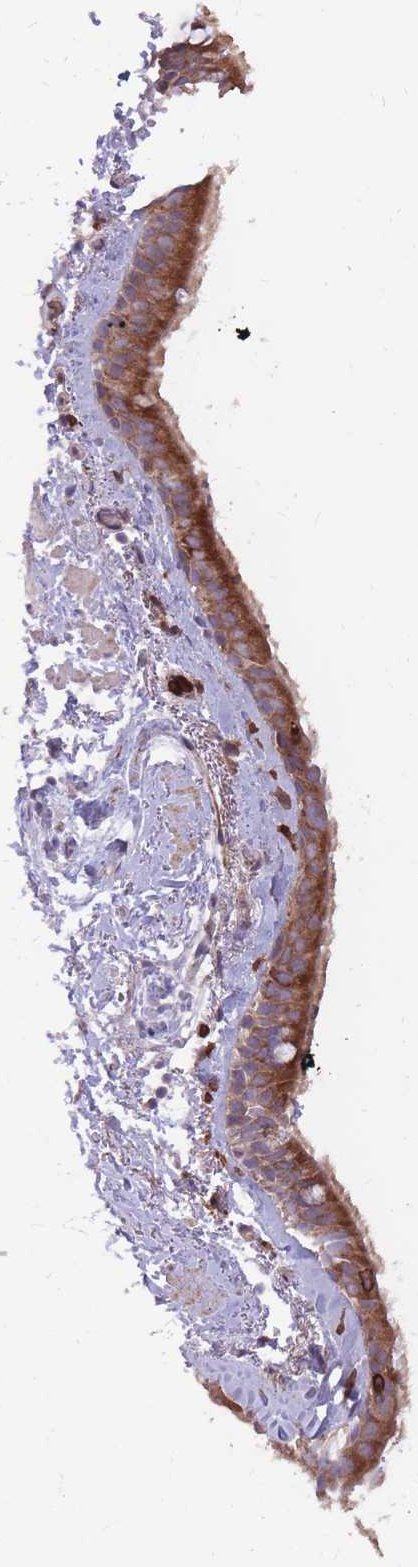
{"staining": {"intensity": "moderate", "quantity": ">75%", "location": "cytoplasmic/membranous"}, "tissue": "bronchus", "cell_type": "Respiratory epithelial cells", "image_type": "normal", "snomed": [{"axis": "morphology", "description": "Normal tissue, NOS"}, {"axis": "topography", "description": "Lymph node"}, {"axis": "topography", "description": "Cartilage tissue"}, {"axis": "topography", "description": "Bronchus"}], "caption": "IHC of unremarkable bronchus exhibits medium levels of moderate cytoplasmic/membranous positivity in about >75% of respiratory epithelial cells. (brown staining indicates protein expression, while blue staining denotes nuclei).", "gene": "IGF2BP2", "patient": {"sex": "female", "age": 70}}